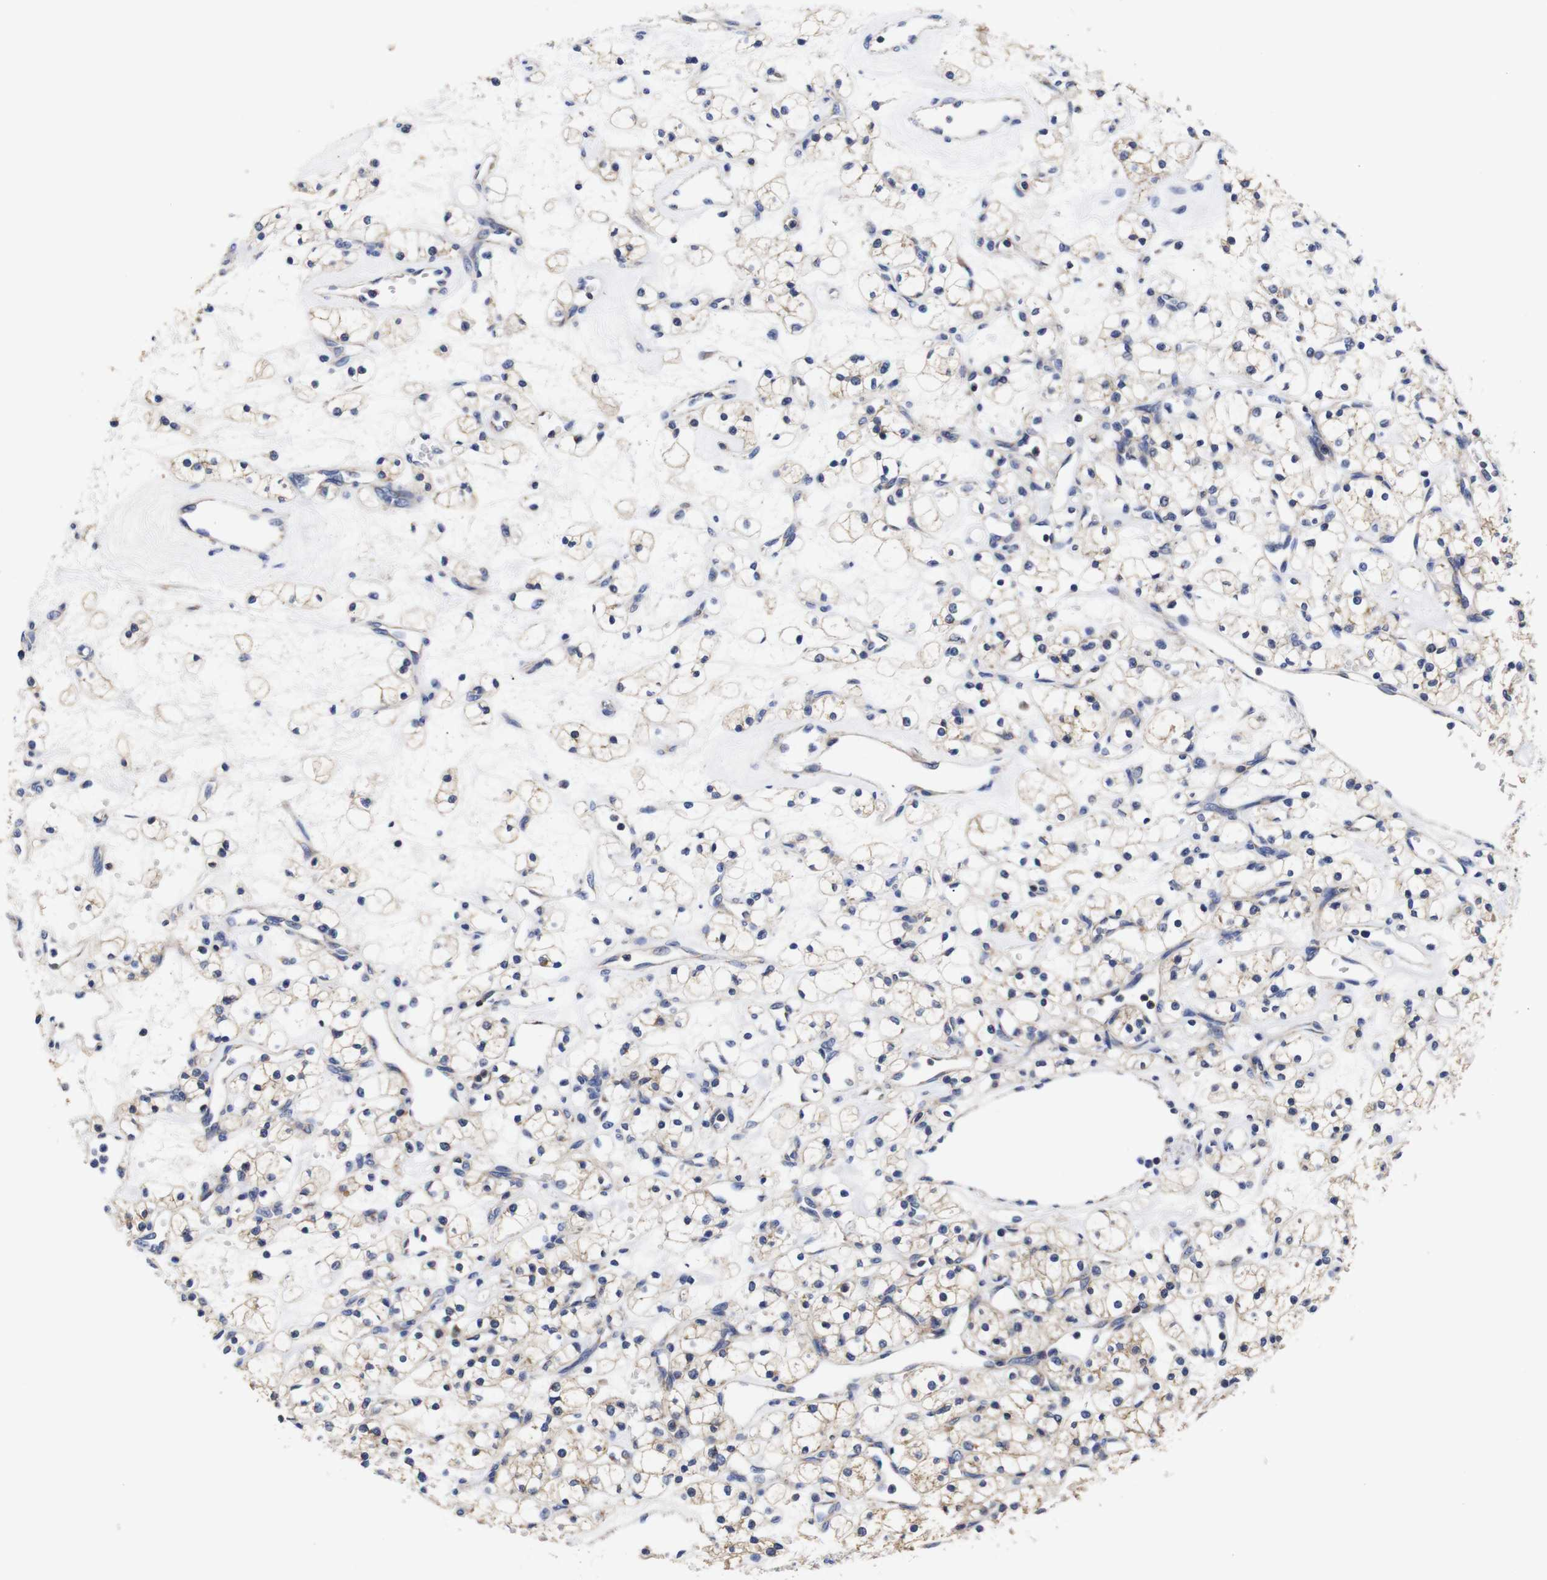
{"staining": {"intensity": "weak", "quantity": ">75%", "location": "cytoplasmic/membranous"}, "tissue": "renal cancer", "cell_type": "Tumor cells", "image_type": "cancer", "snomed": [{"axis": "morphology", "description": "Adenocarcinoma, NOS"}, {"axis": "topography", "description": "Kidney"}], "caption": "Adenocarcinoma (renal) stained with DAB immunohistochemistry exhibits low levels of weak cytoplasmic/membranous positivity in approximately >75% of tumor cells. The staining is performed using DAB brown chromogen to label protein expression. The nuclei are counter-stained blue using hematoxylin.", "gene": "OPN3", "patient": {"sex": "female", "age": 60}}